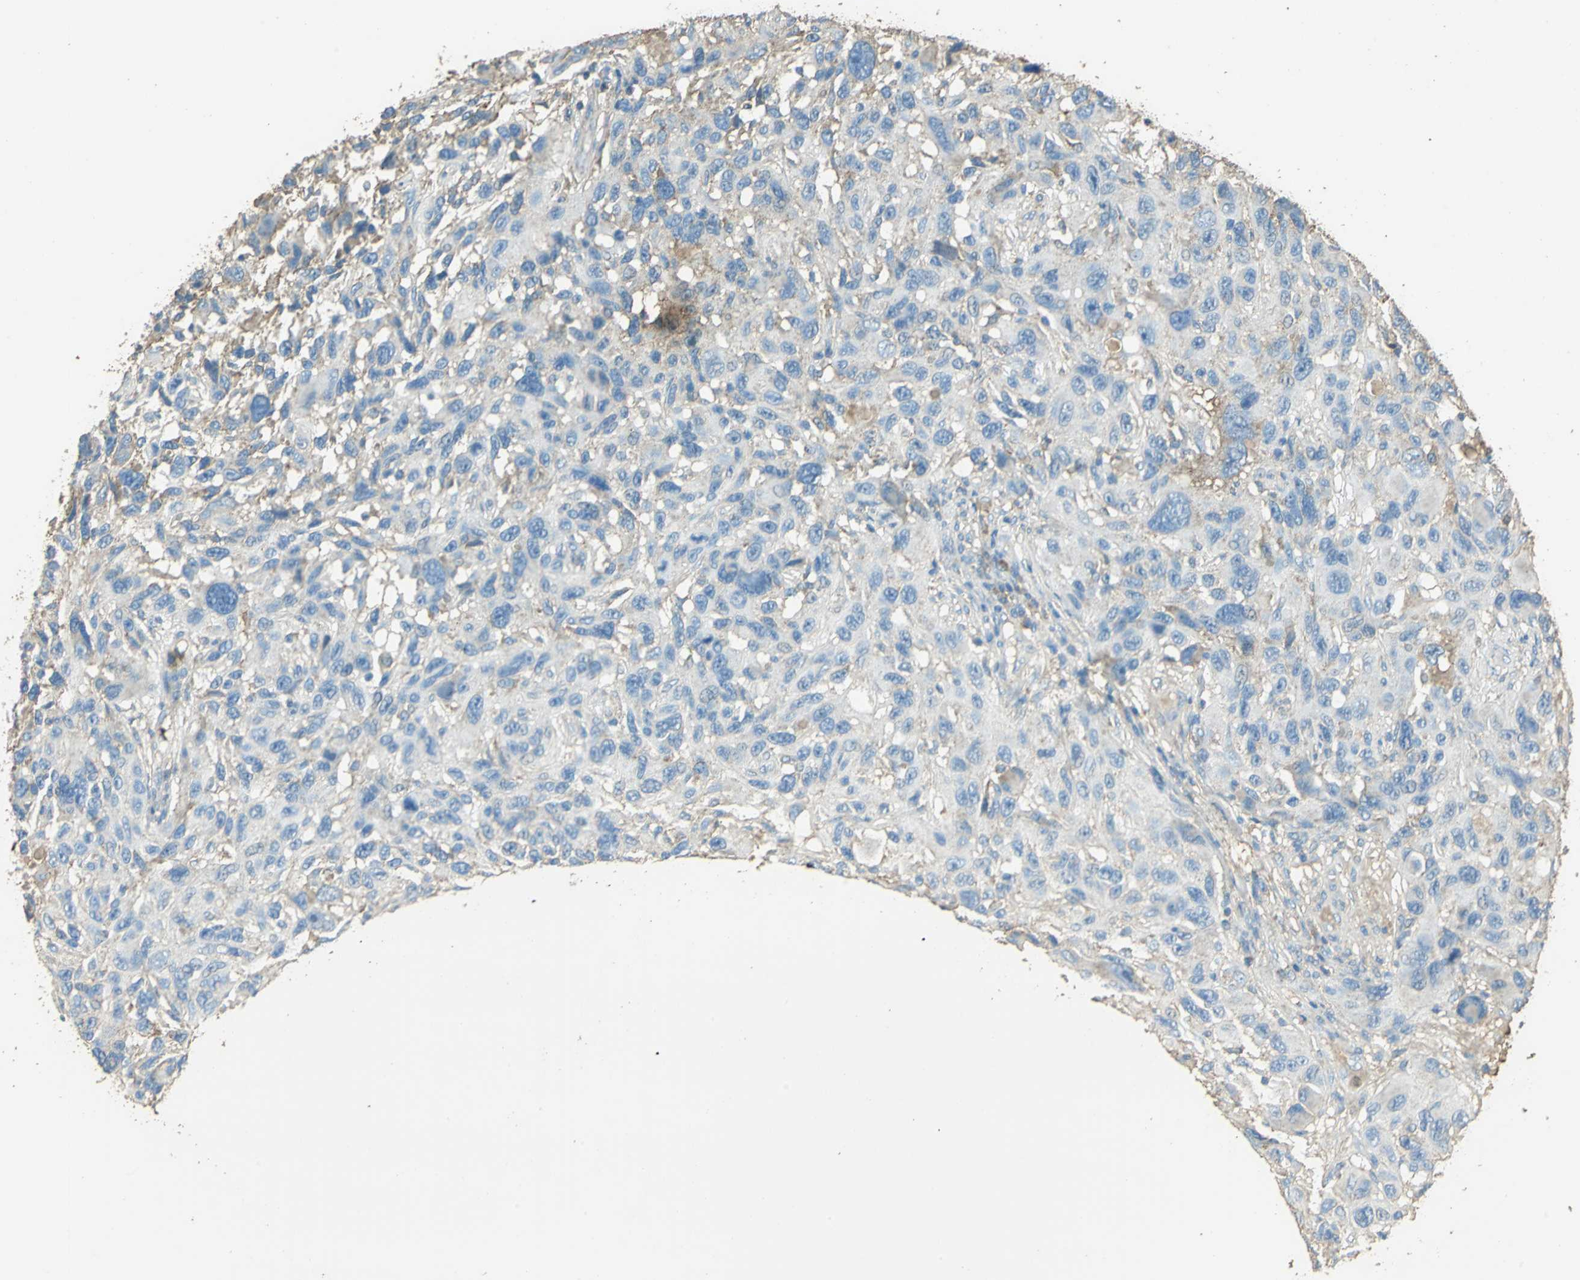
{"staining": {"intensity": "weak", "quantity": "<25%", "location": "cytoplasmic/membranous"}, "tissue": "melanoma", "cell_type": "Tumor cells", "image_type": "cancer", "snomed": [{"axis": "morphology", "description": "Malignant melanoma, NOS"}, {"axis": "topography", "description": "Skin"}], "caption": "Tumor cells are negative for protein expression in human malignant melanoma.", "gene": "TRAPPC2", "patient": {"sex": "male", "age": 53}}